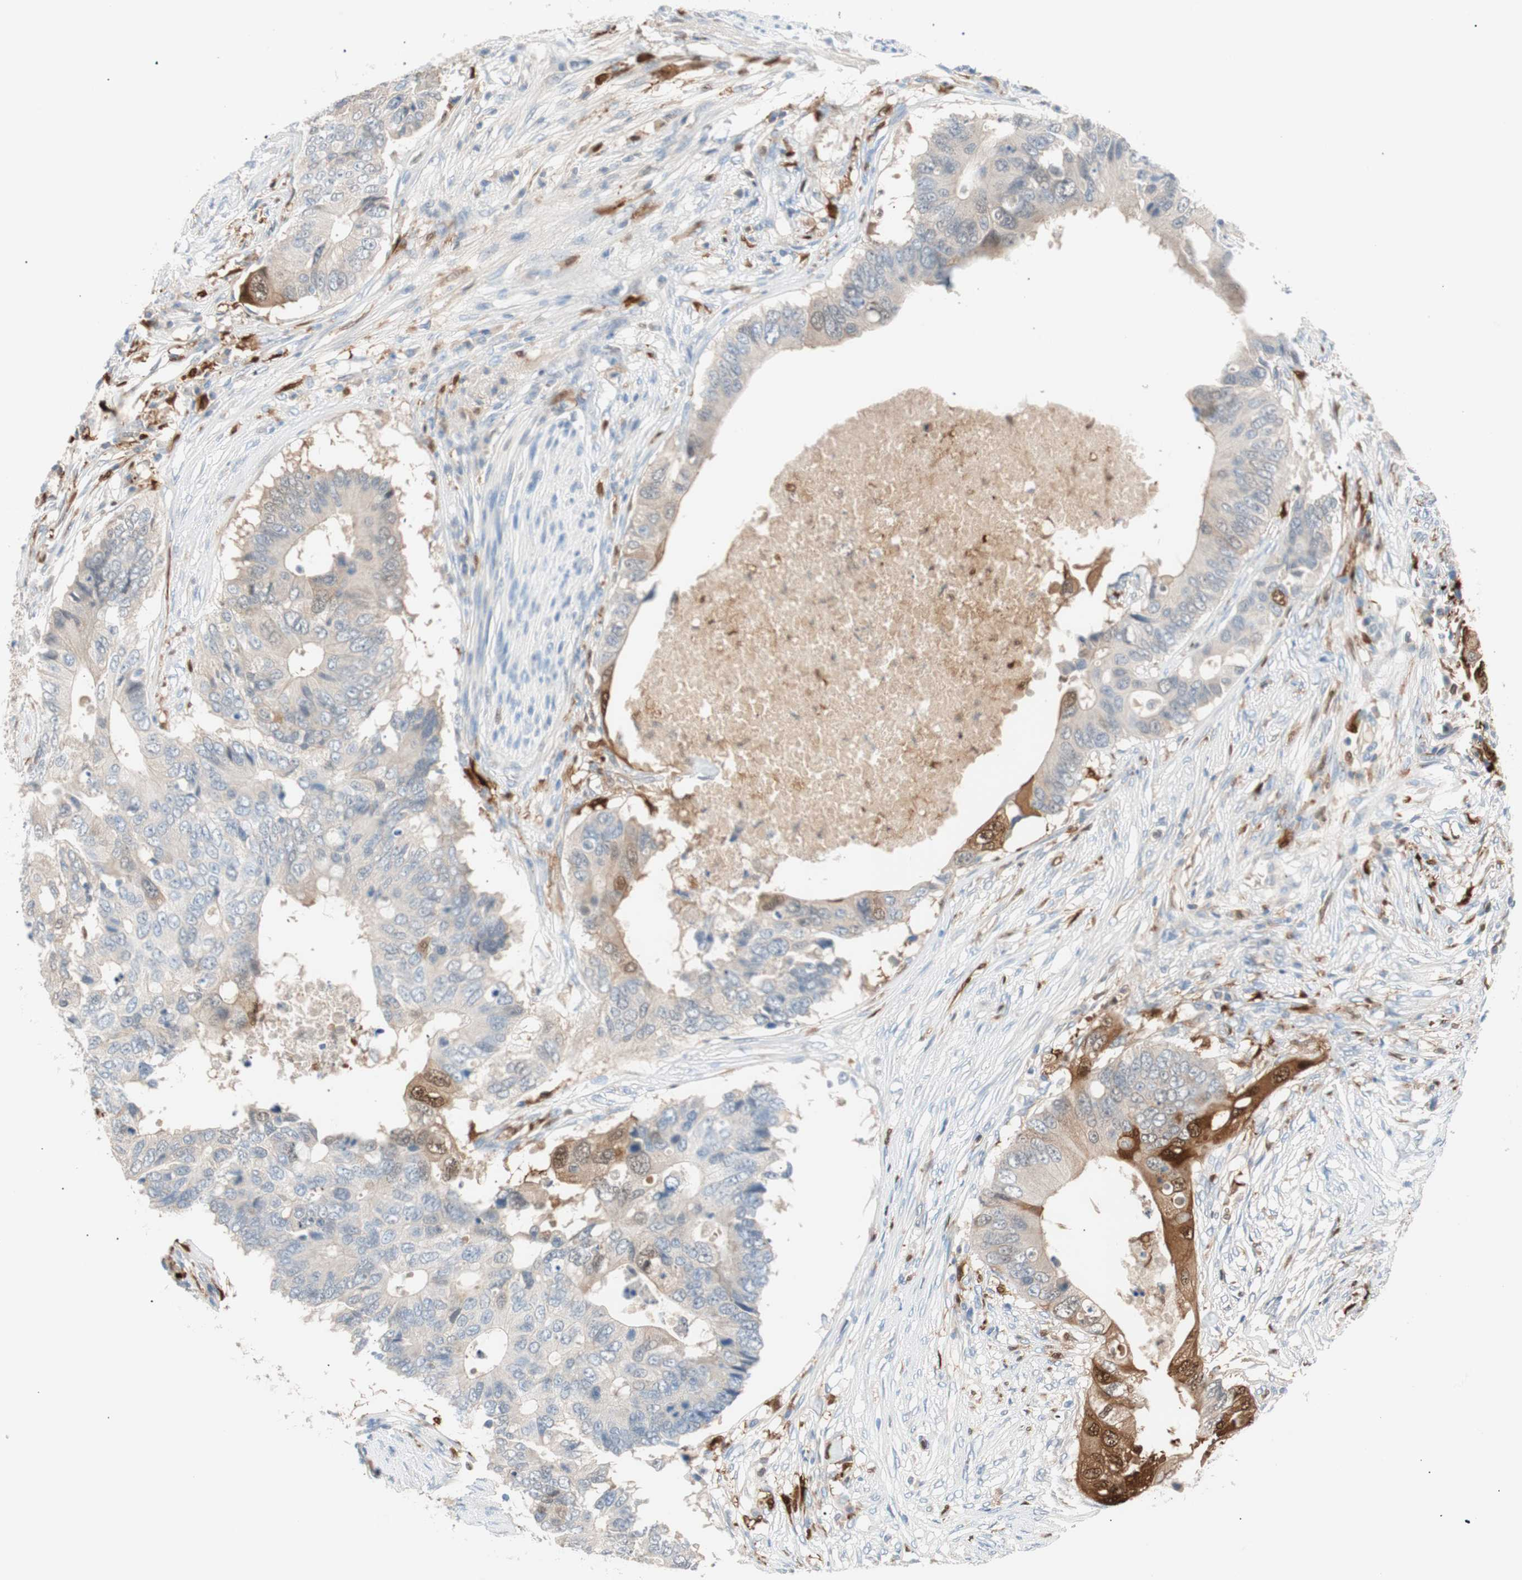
{"staining": {"intensity": "moderate", "quantity": "<25%", "location": "cytoplasmic/membranous,nuclear"}, "tissue": "colorectal cancer", "cell_type": "Tumor cells", "image_type": "cancer", "snomed": [{"axis": "morphology", "description": "Adenocarcinoma, NOS"}, {"axis": "topography", "description": "Colon"}], "caption": "This is an image of immunohistochemistry staining of colorectal cancer (adenocarcinoma), which shows moderate expression in the cytoplasmic/membranous and nuclear of tumor cells.", "gene": "IL18", "patient": {"sex": "male", "age": 71}}